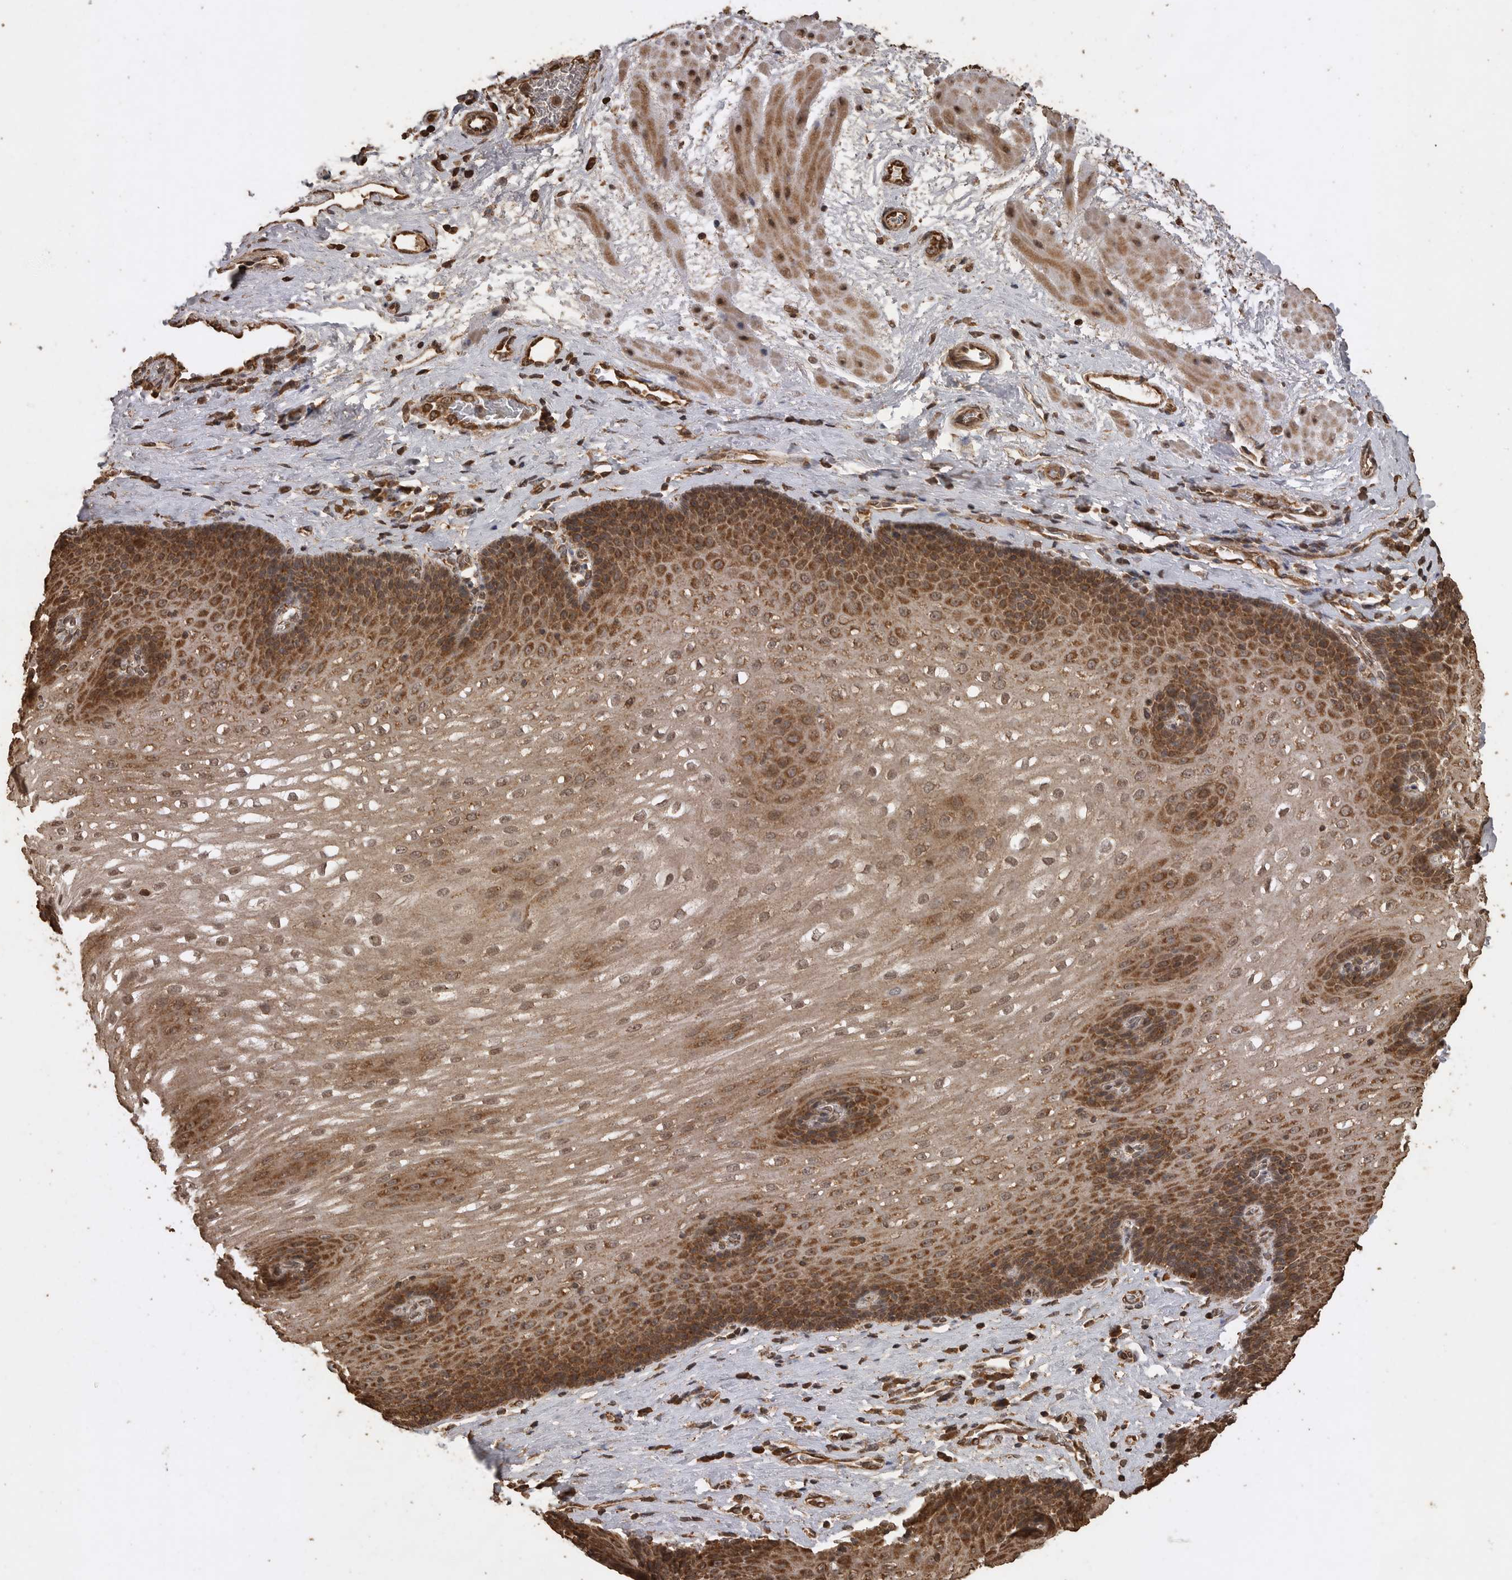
{"staining": {"intensity": "strong", "quantity": ">75%", "location": "cytoplasmic/membranous"}, "tissue": "esophagus", "cell_type": "Squamous epithelial cells", "image_type": "normal", "snomed": [{"axis": "morphology", "description": "Normal tissue, NOS"}, {"axis": "topography", "description": "Esophagus"}], "caption": "Esophagus stained for a protein (brown) displays strong cytoplasmic/membranous positive expression in approximately >75% of squamous epithelial cells.", "gene": "PINK1", "patient": {"sex": "male", "age": 48}}